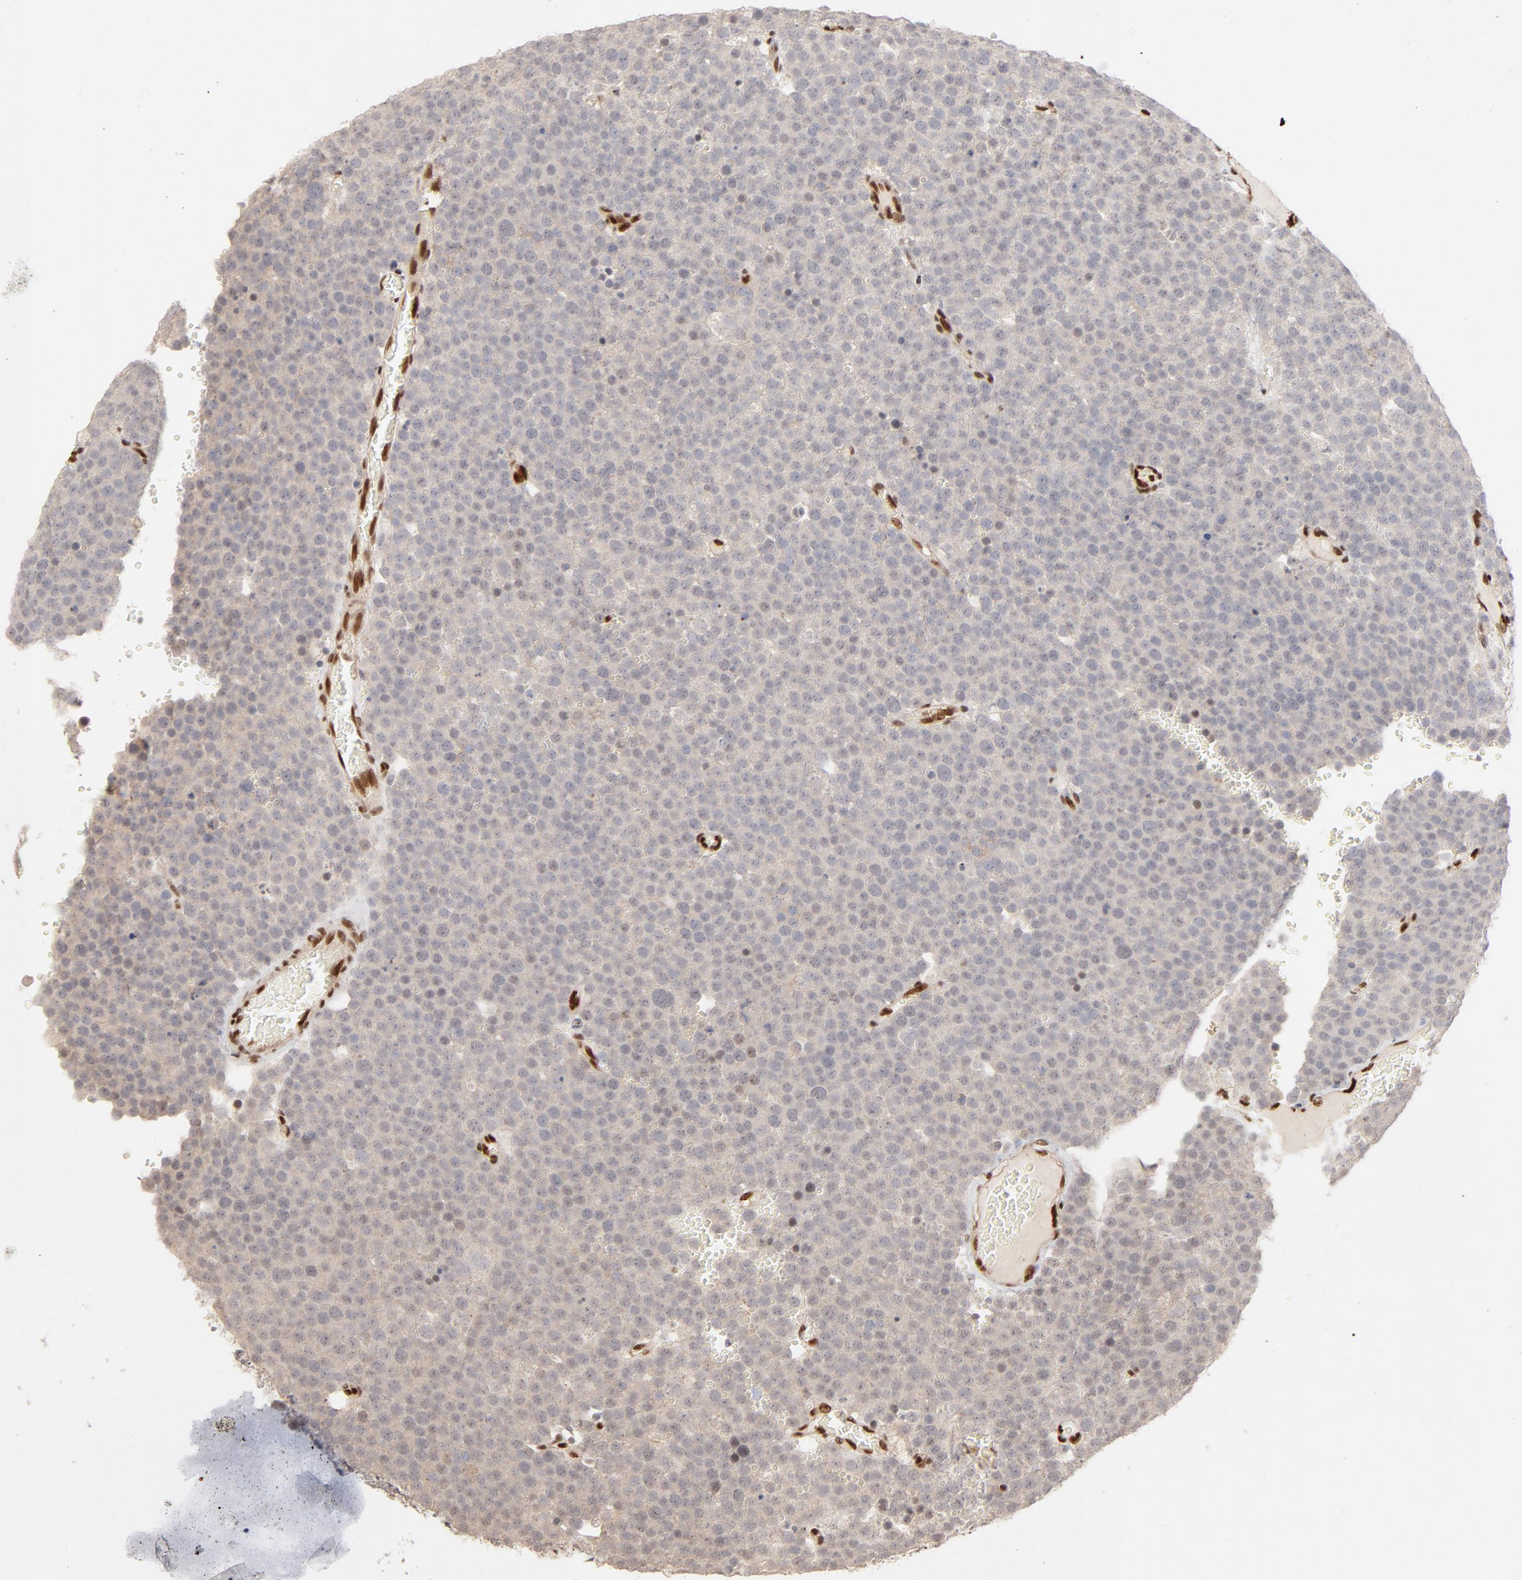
{"staining": {"intensity": "negative", "quantity": "none", "location": "none"}, "tissue": "testis cancer", "cell_type": "Tumor cells", "image_type": "cancer", "snomed": [{"axis": "morphology", "description": "Seminoma, NOS"}, {"axis": "topography", "description": "Testis"}], "caption": "A high-resolution photomicrograph shows IHC staining of testis cancer, which displays no significant staining in tumor cells.", "gene": "NFIB", "patient": {"sex": "male", "age": 71}}